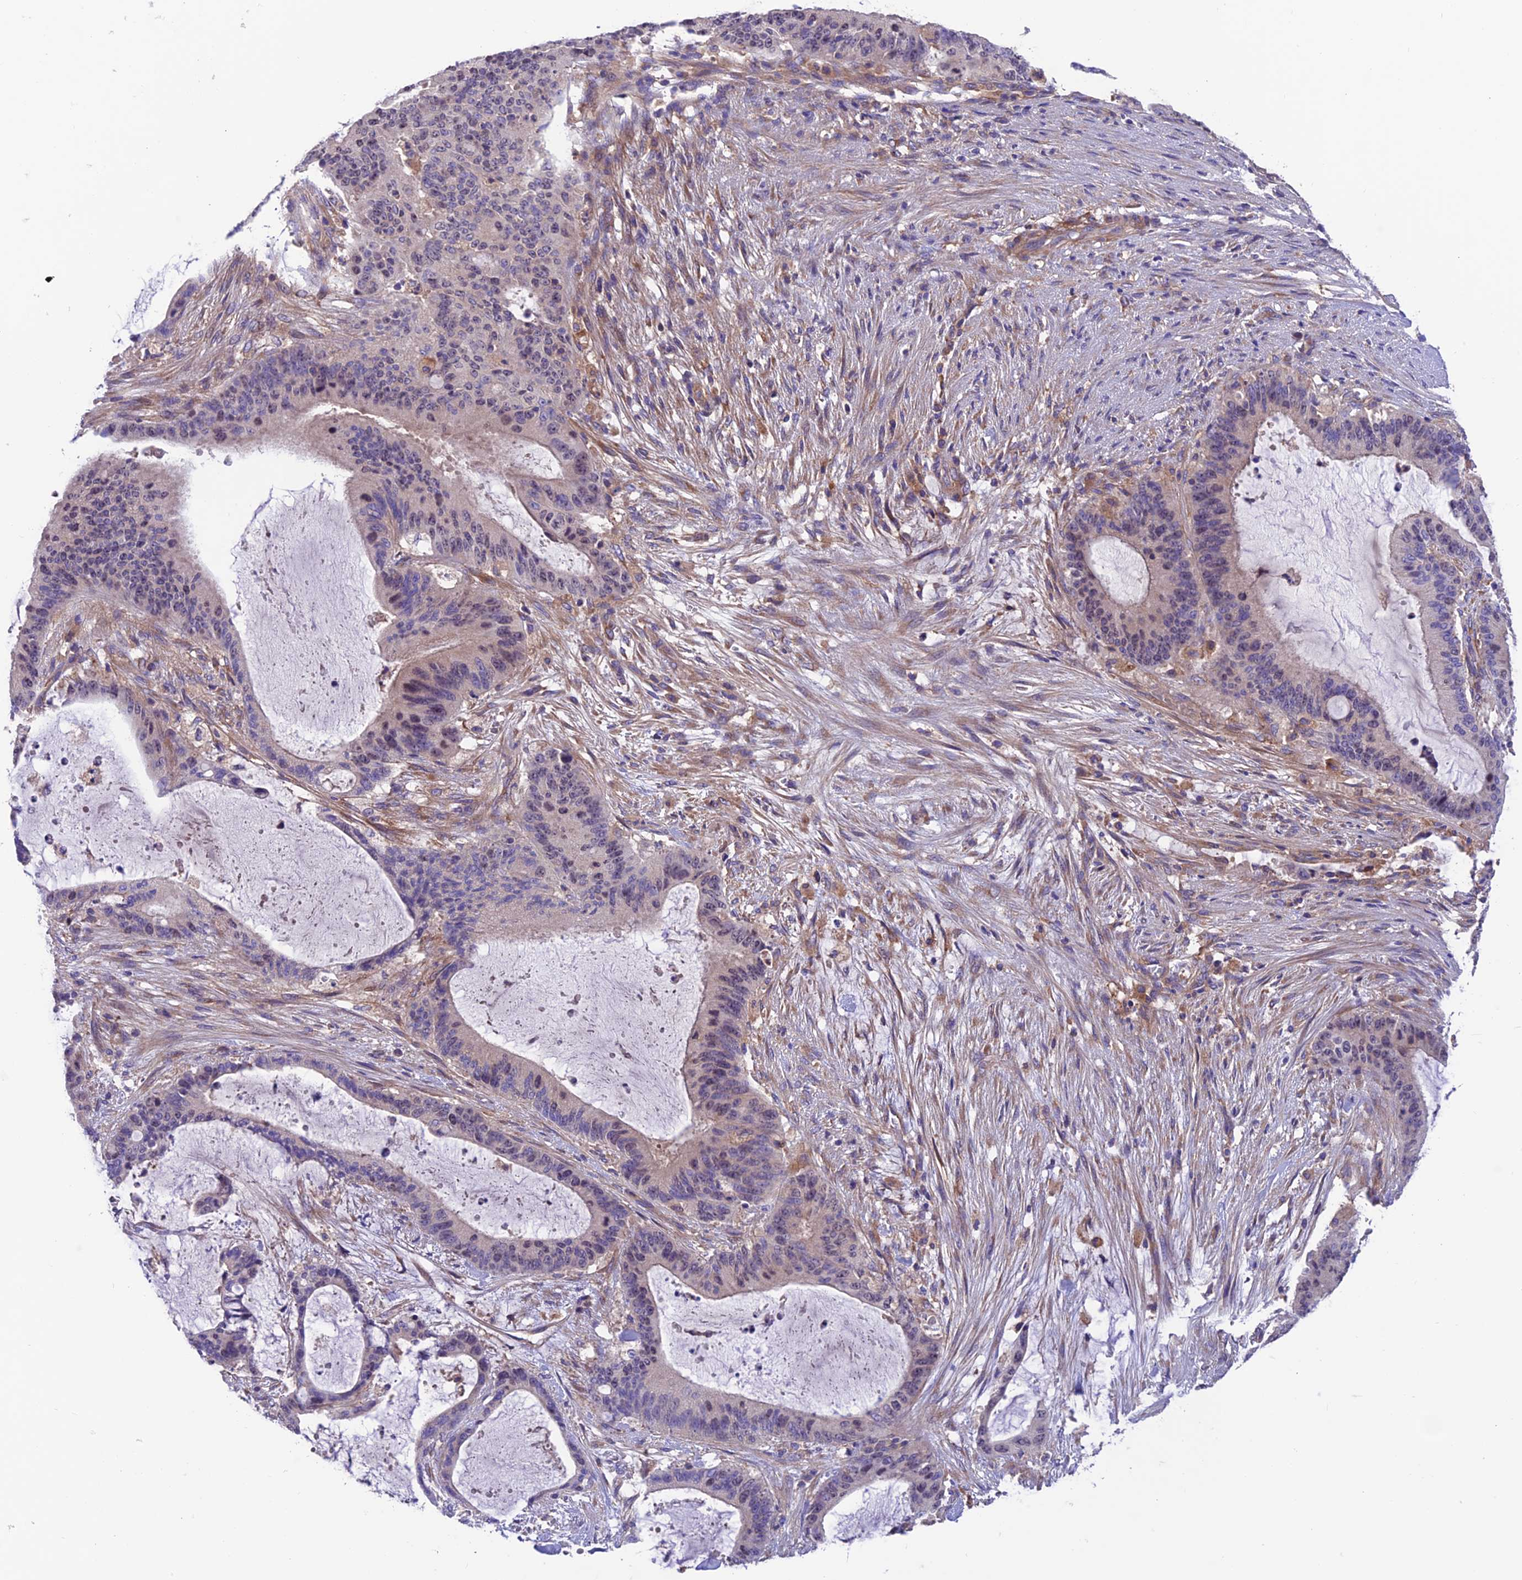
{"staining": {"intensity": "negative", "quantity": "none", "location": "none"}, "tissue": "liver cancer", "cell_type": "Tumor cells", "image_type": "cancer", "snomed": [{"axis": "morphology", "description": "Normal tissue, NOS"}, {"axis": "morphology", "description": "Cholangiocarcinoma"}, {"axis": "topography", "description": "Liver"}, {"axis": "topography", "description": "Peripheral nerve tissue"}], "caption": "Photomicrograph shows no protein expression in tumor cells of cholangiocarcinoma (liver) tissue. (Brightfield microscopy of DAB (3,3'-diaminobenzidine) immunohistochemistry at high magnification).", "gene": "VPS16", "patient": {"sex": "female", "age": 73}}